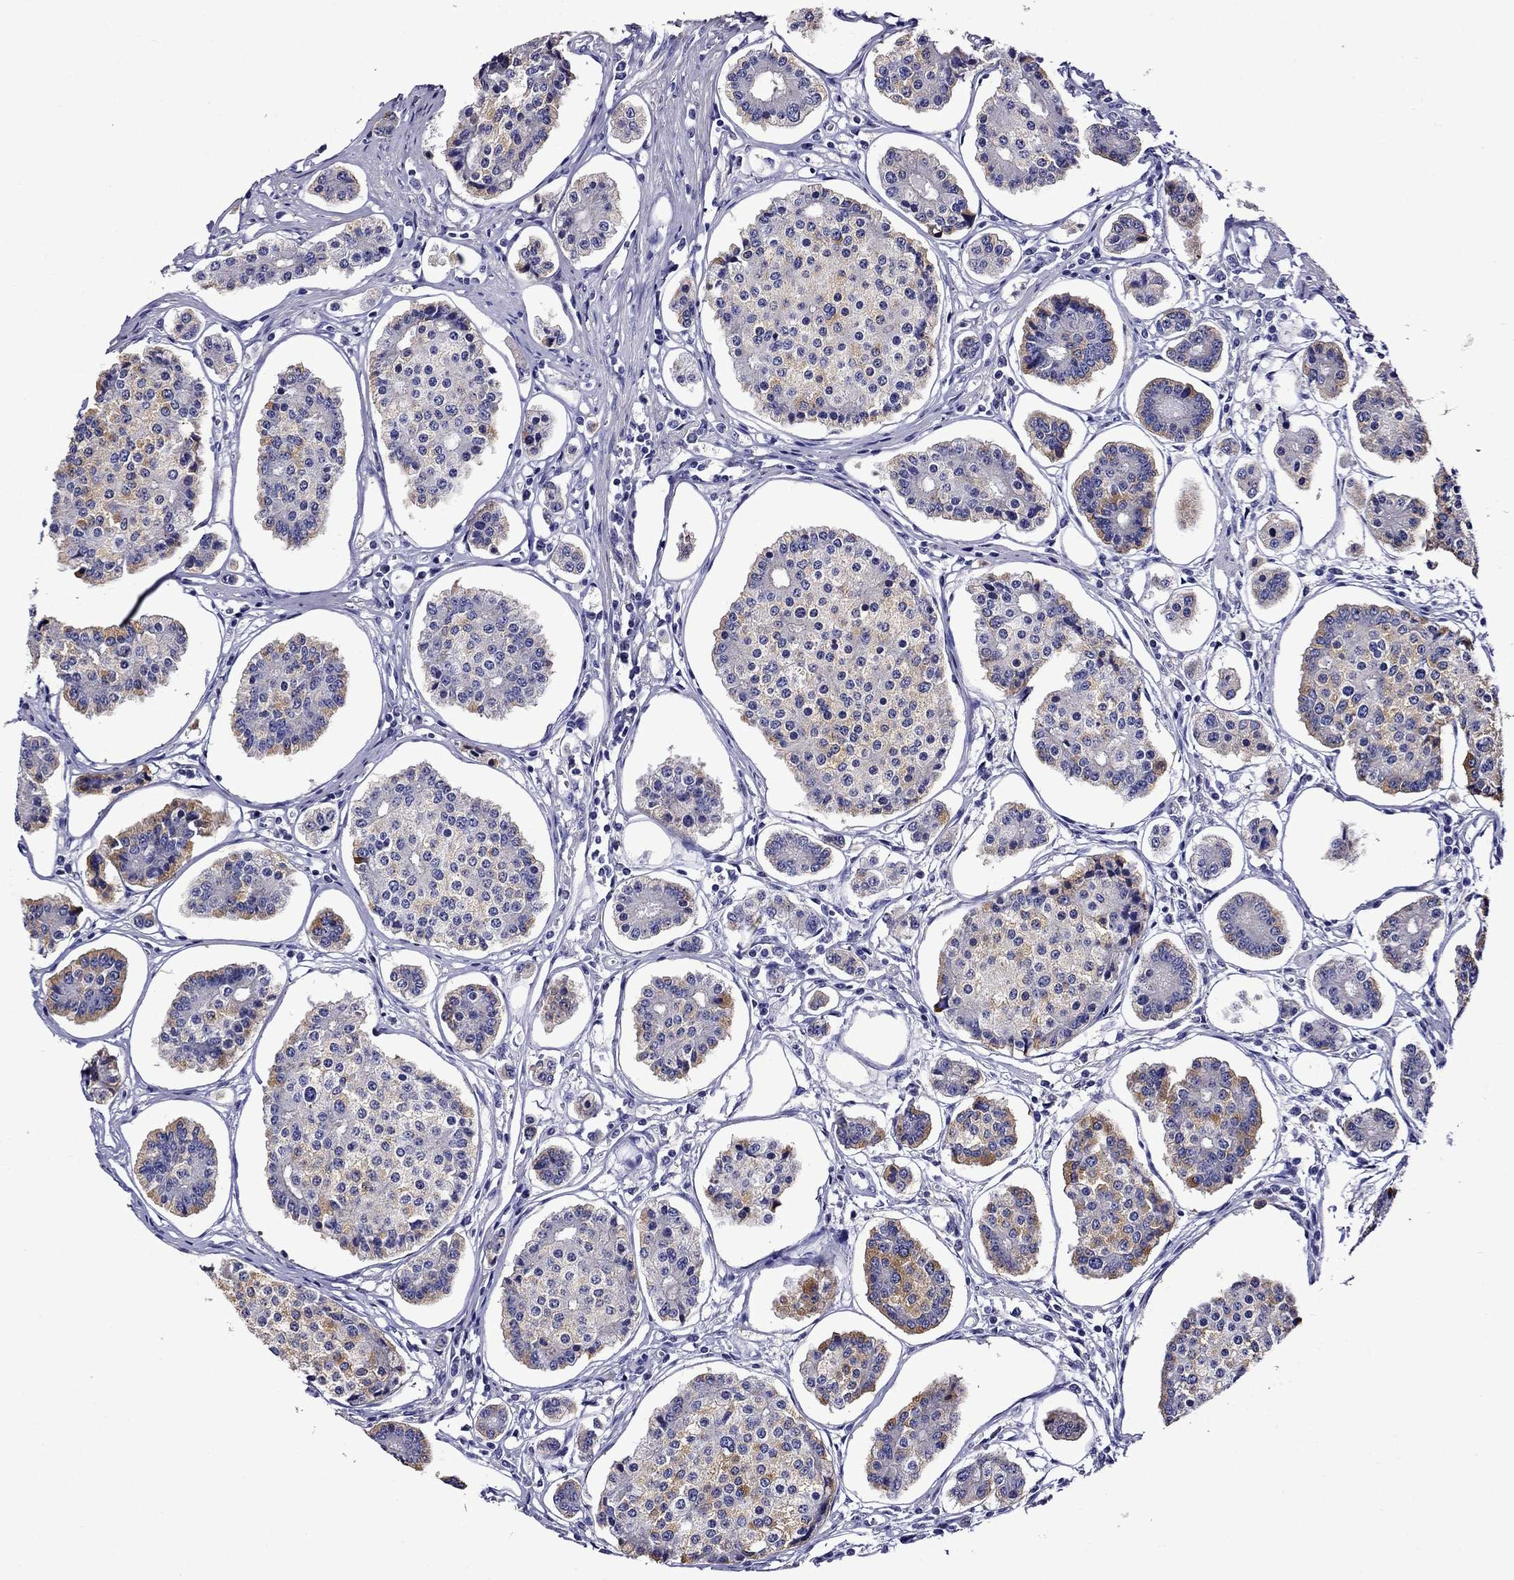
{"staining": {"intensity": "moderate", "quantity": "25%-75%", "location": "cytoplasmic/membranous"}, "tissue": "carcinoid", "cell_type": "Tumor cells", "image_type": "cancer", "snomed": [{"axis": "morphology", "description": "Carcinoid, malignant, NOS"}, {"axis": "topography", "description": "Small intestine"}], "caption": "Protein analysis of malignant carcinoid tissue displays moderate cytoplasmic/membranous staining in approximately 25%-75% of tumor cells. (brown staining indicates protein expression, while blue staining denotes nuclei).", "gene": "SCG2", "patient": {"sex": "female", "age": 65}}